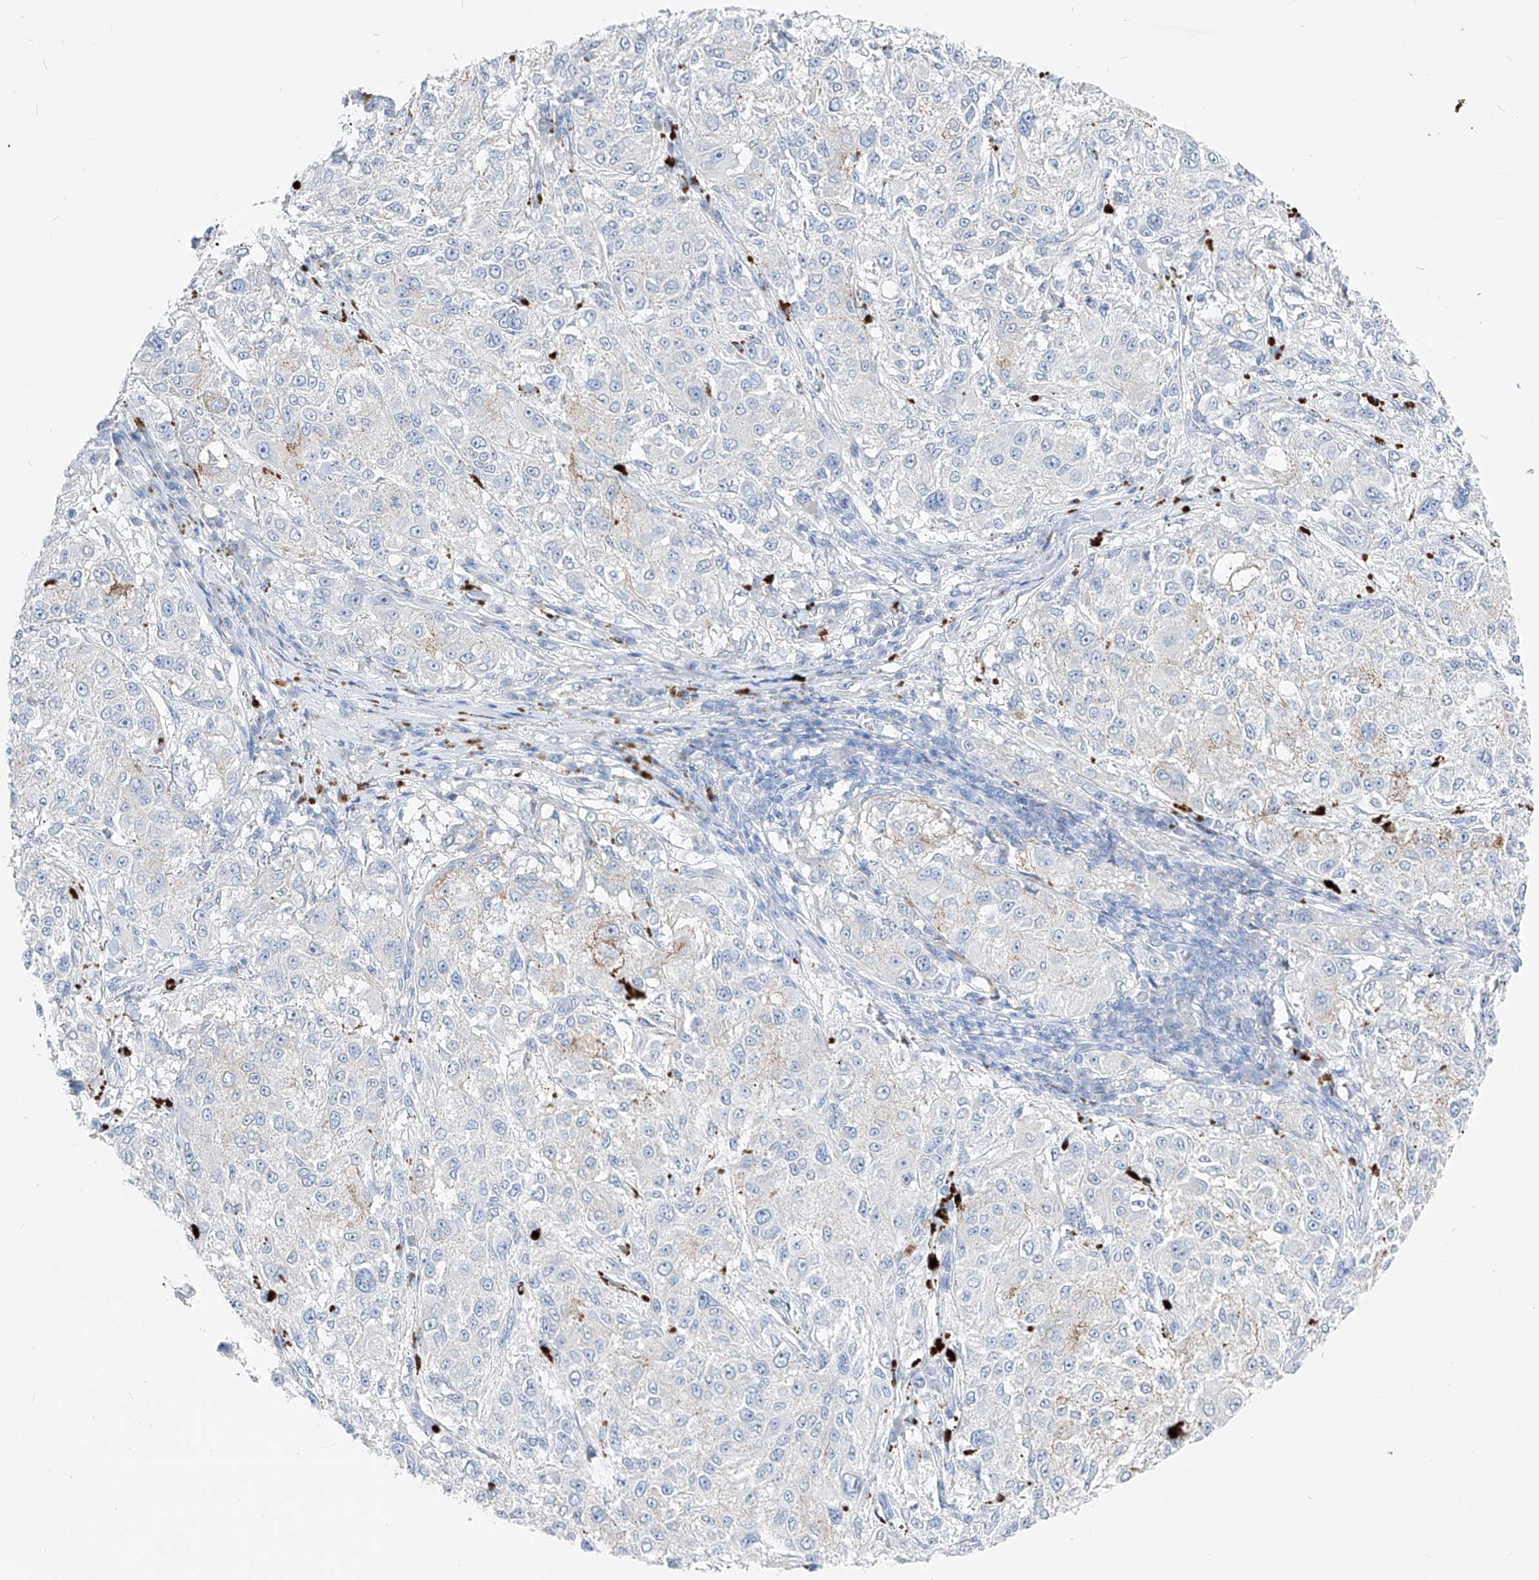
{"staining": {"intensity": "negative", "quantity": "none", "location": "none"}, "tissue": "melanoma", "cell_type": "Tumor cells", "image_type": "cancer", "snomed": [{"axis": "morphology", "description": "Necrosis, NOS"}, {"axis": "morphology", "description": "Malignant melanoma, NOS"}, {"axis": "topography", "description": "Skin"}], "caption": "Protein analysis of melanoma demonstrates no significant expression in tumor cells. Nuclei are stained in blue.", "gene": "FRS3", "patient": {"sex": "female", "age": 87}}